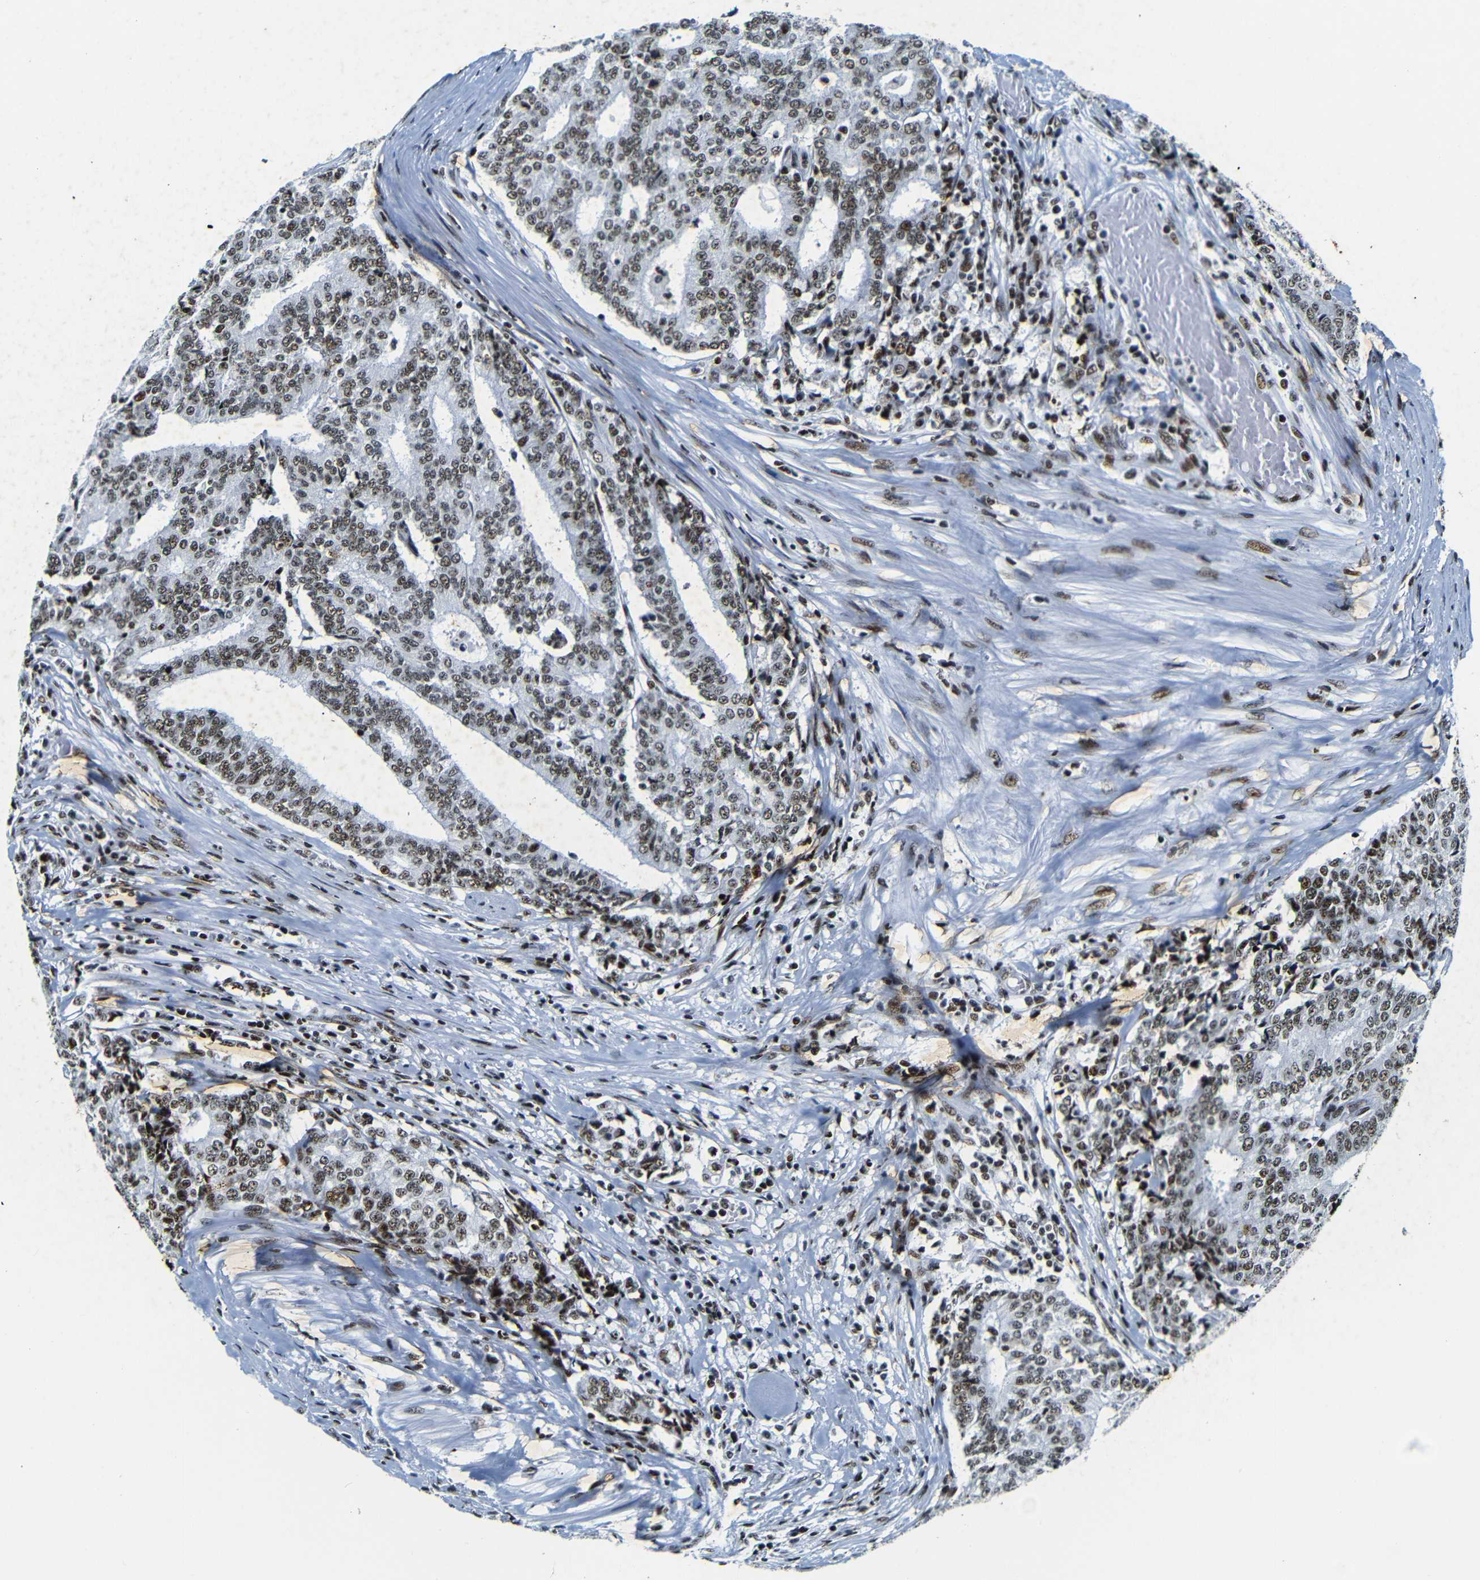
{"staining": {"intensity": "moderate", "quantity": ">75%", "location": "nuclear"}, "tissue": "prostate cancer", "cell_type": "Tumor cells", "image_type": "cancer", "snomed": [{"axis": "morphology", "description": "Normal tissue, NOS"}, {"axis": "morphology", "description": "Adenocarcinoma, High grade"}, {"axis": "topography", "description": "Prostate"}, {"axis": "topography", "description": "Seminal veicle"}], "caption": "Tumor cells display moderate nuclear positivity in about >75% of cells in prostate cancer.", "gene": "SRSF1", "patient": {"sex": "male", "age": 55}}